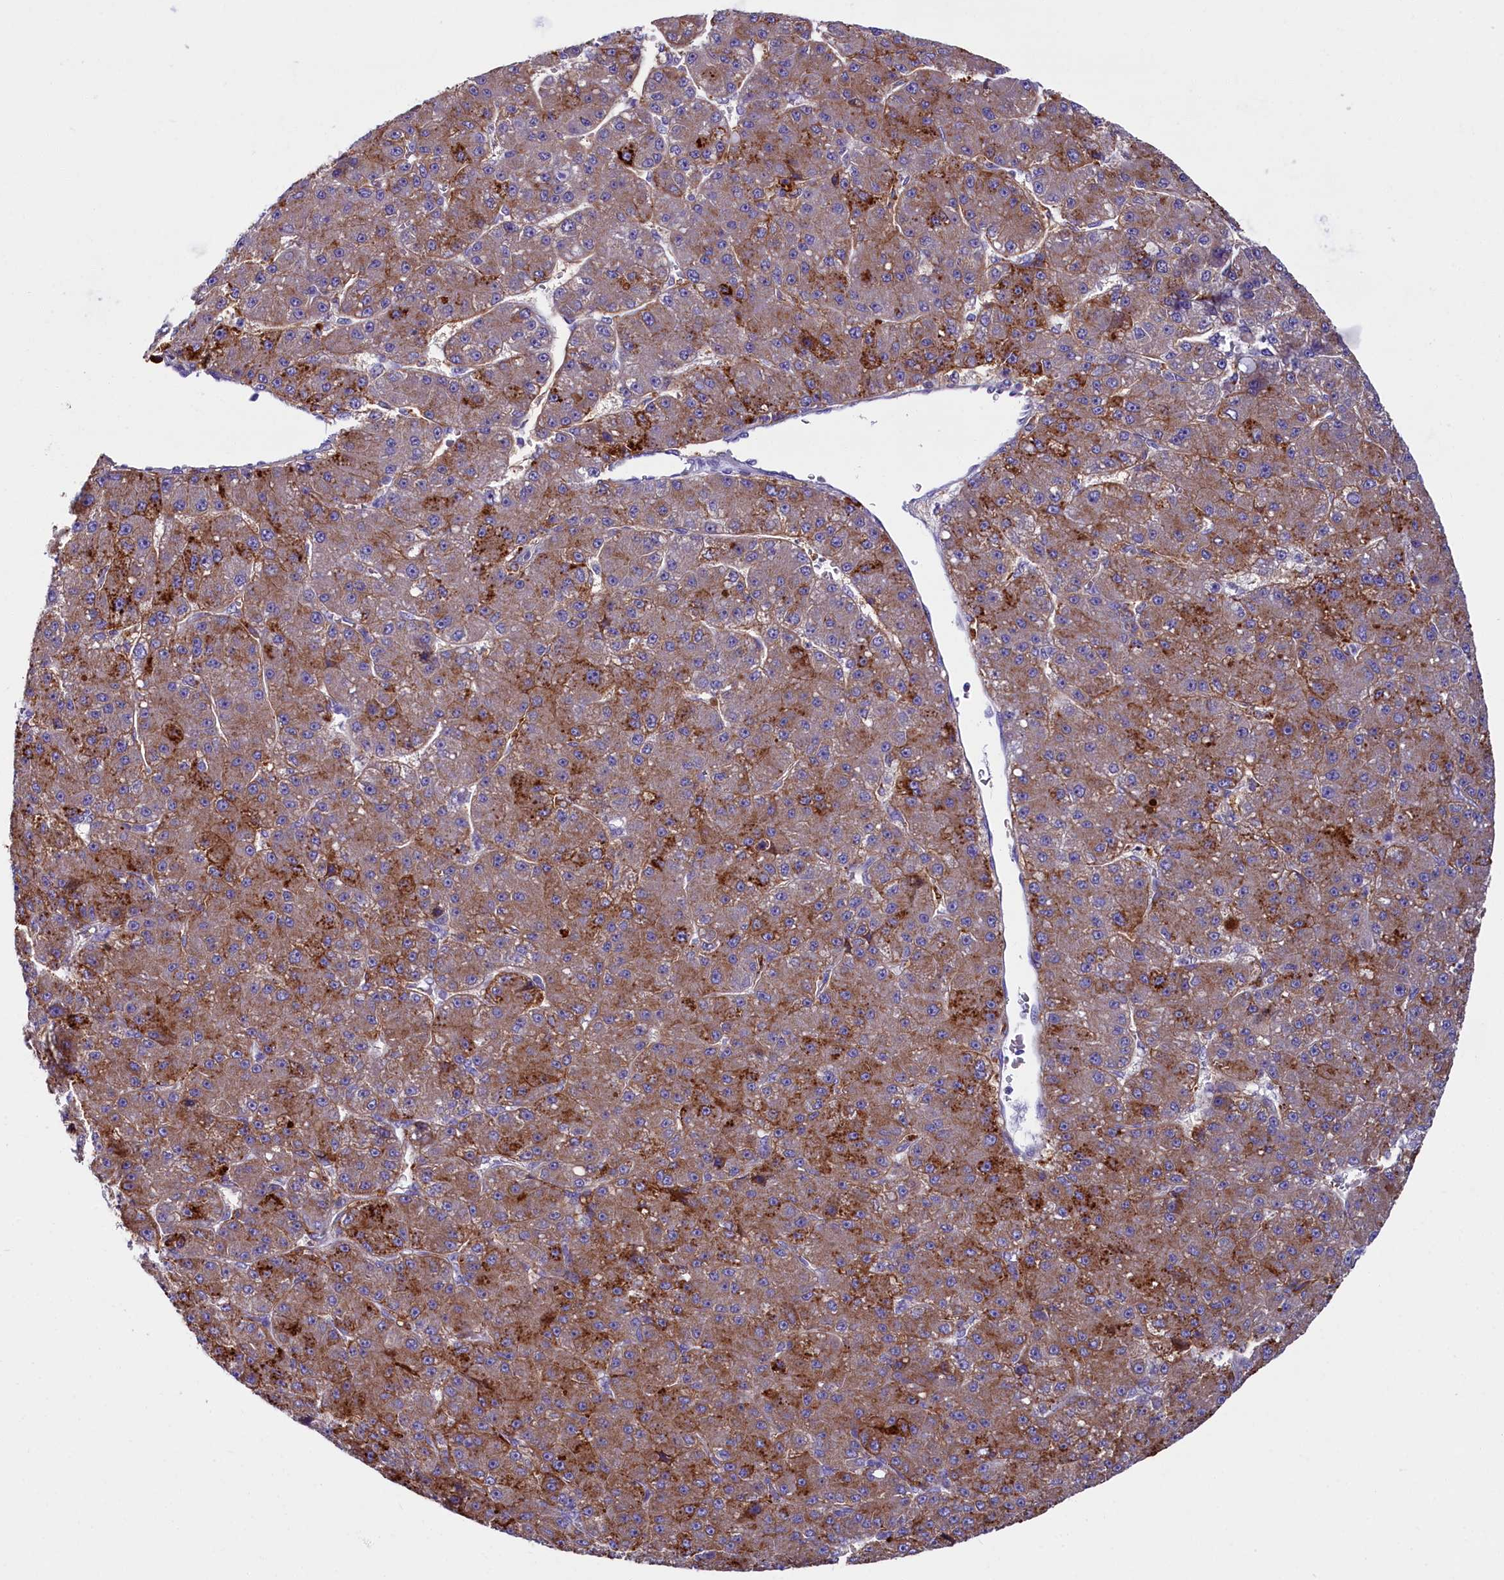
{"staining": {"intensity": "moderate", "quantity": ">75%", "location": "cytoplasmic/membranous"}, "tissue": "liver cancer", "cell_type": "Tumor cells", "image_type": "cancer", "snomed": [{"axis": "morphology", "description": "Carcinoma, Hepatocellular, NOS"}, {"axis": "topography", "description": "Liver"}], "caption": "Hepatocellular carcinoma (liver) stained for a protein exhibits moderate cytoplasmic/membranous positivity in tumor cells. (Stains: DAB (3,3'-diaminobenzidine) in brown, nuclei in blue, Microscopy: brightfield microscopy at high magnification).", "gene": "IL20RA", "patient": {"sex": "male", "age": 67}}